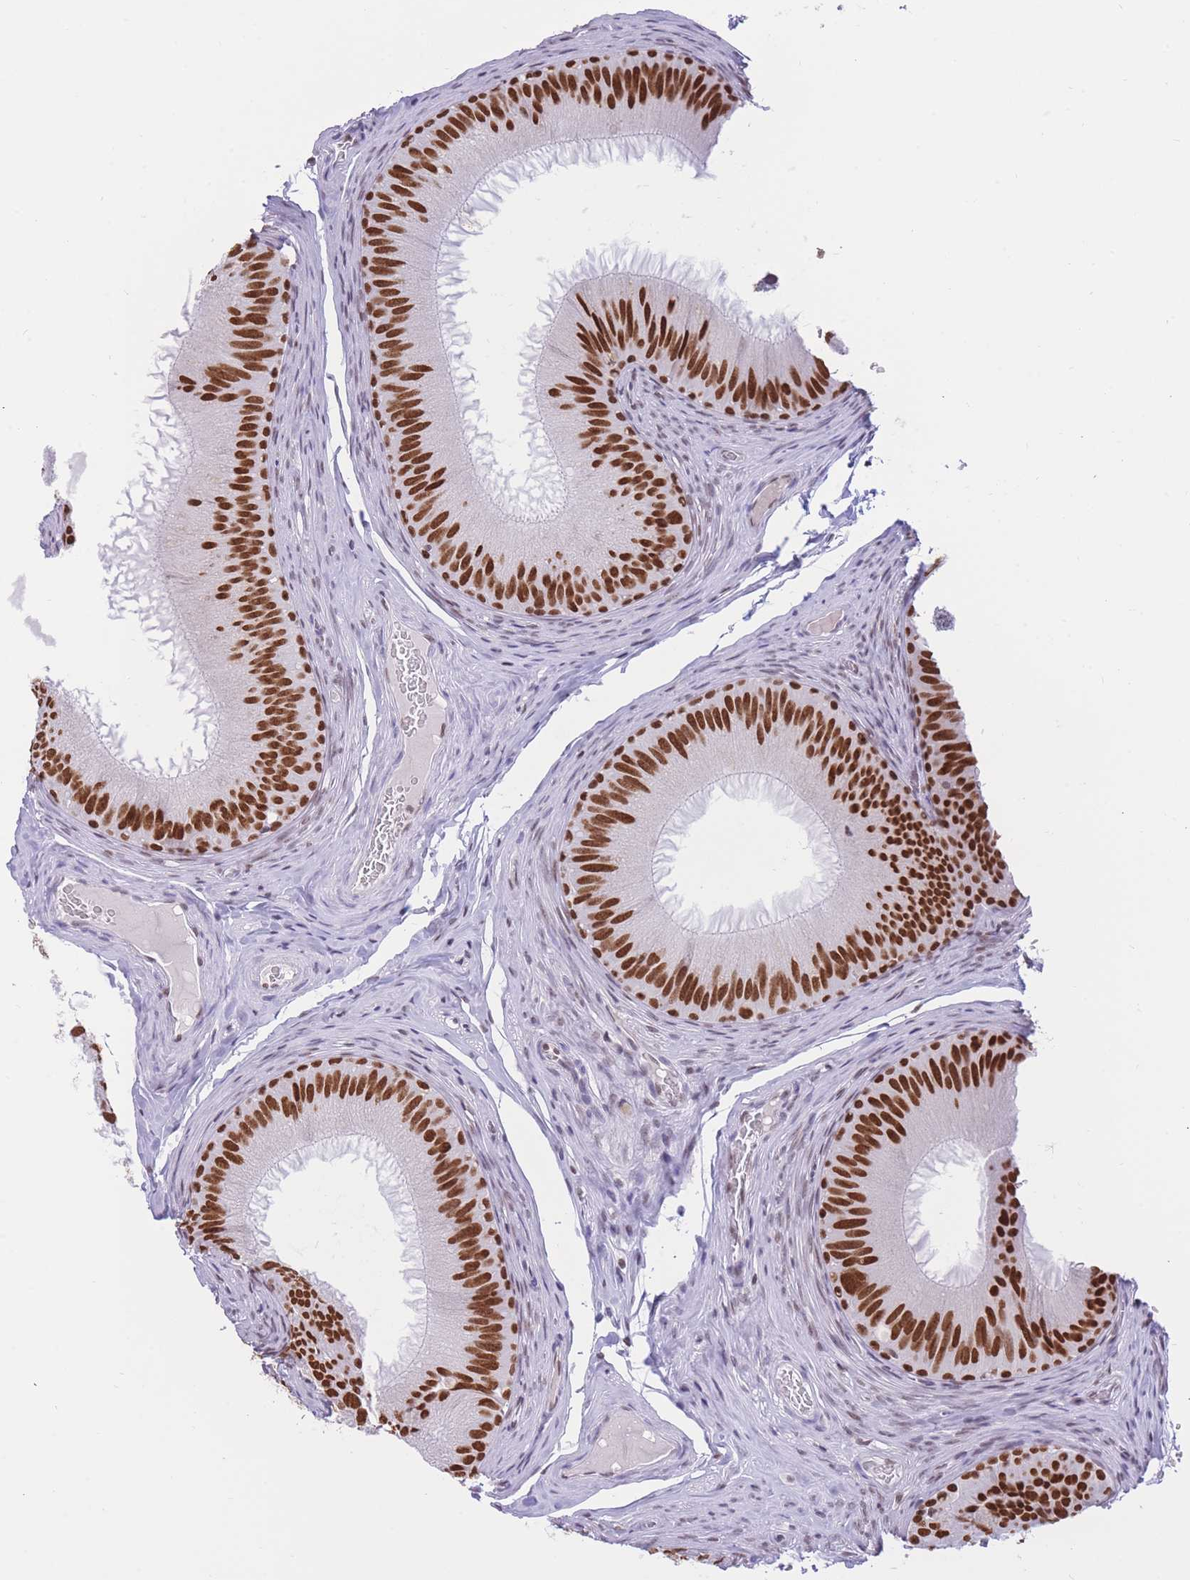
{"staining": {"intensity": "strong", "quantity": ">75%", "location": "nuclear"}, "tissue": "epididymis", "cell_type": "Glandular cells", "image_type": "normal", "snomed": [{"axis": "morphology", "description": "Normal tissue, NOS"}, {"axis": "topography", "description": "Epididymis"}], "caption": "Brown immunohistochemical staining in normal epididymis exhibits strong nuclear positivity in approximately >75% of glandular cells.", "gene": "HMGN1", "patient": {"sex": "male", "age": 34}}